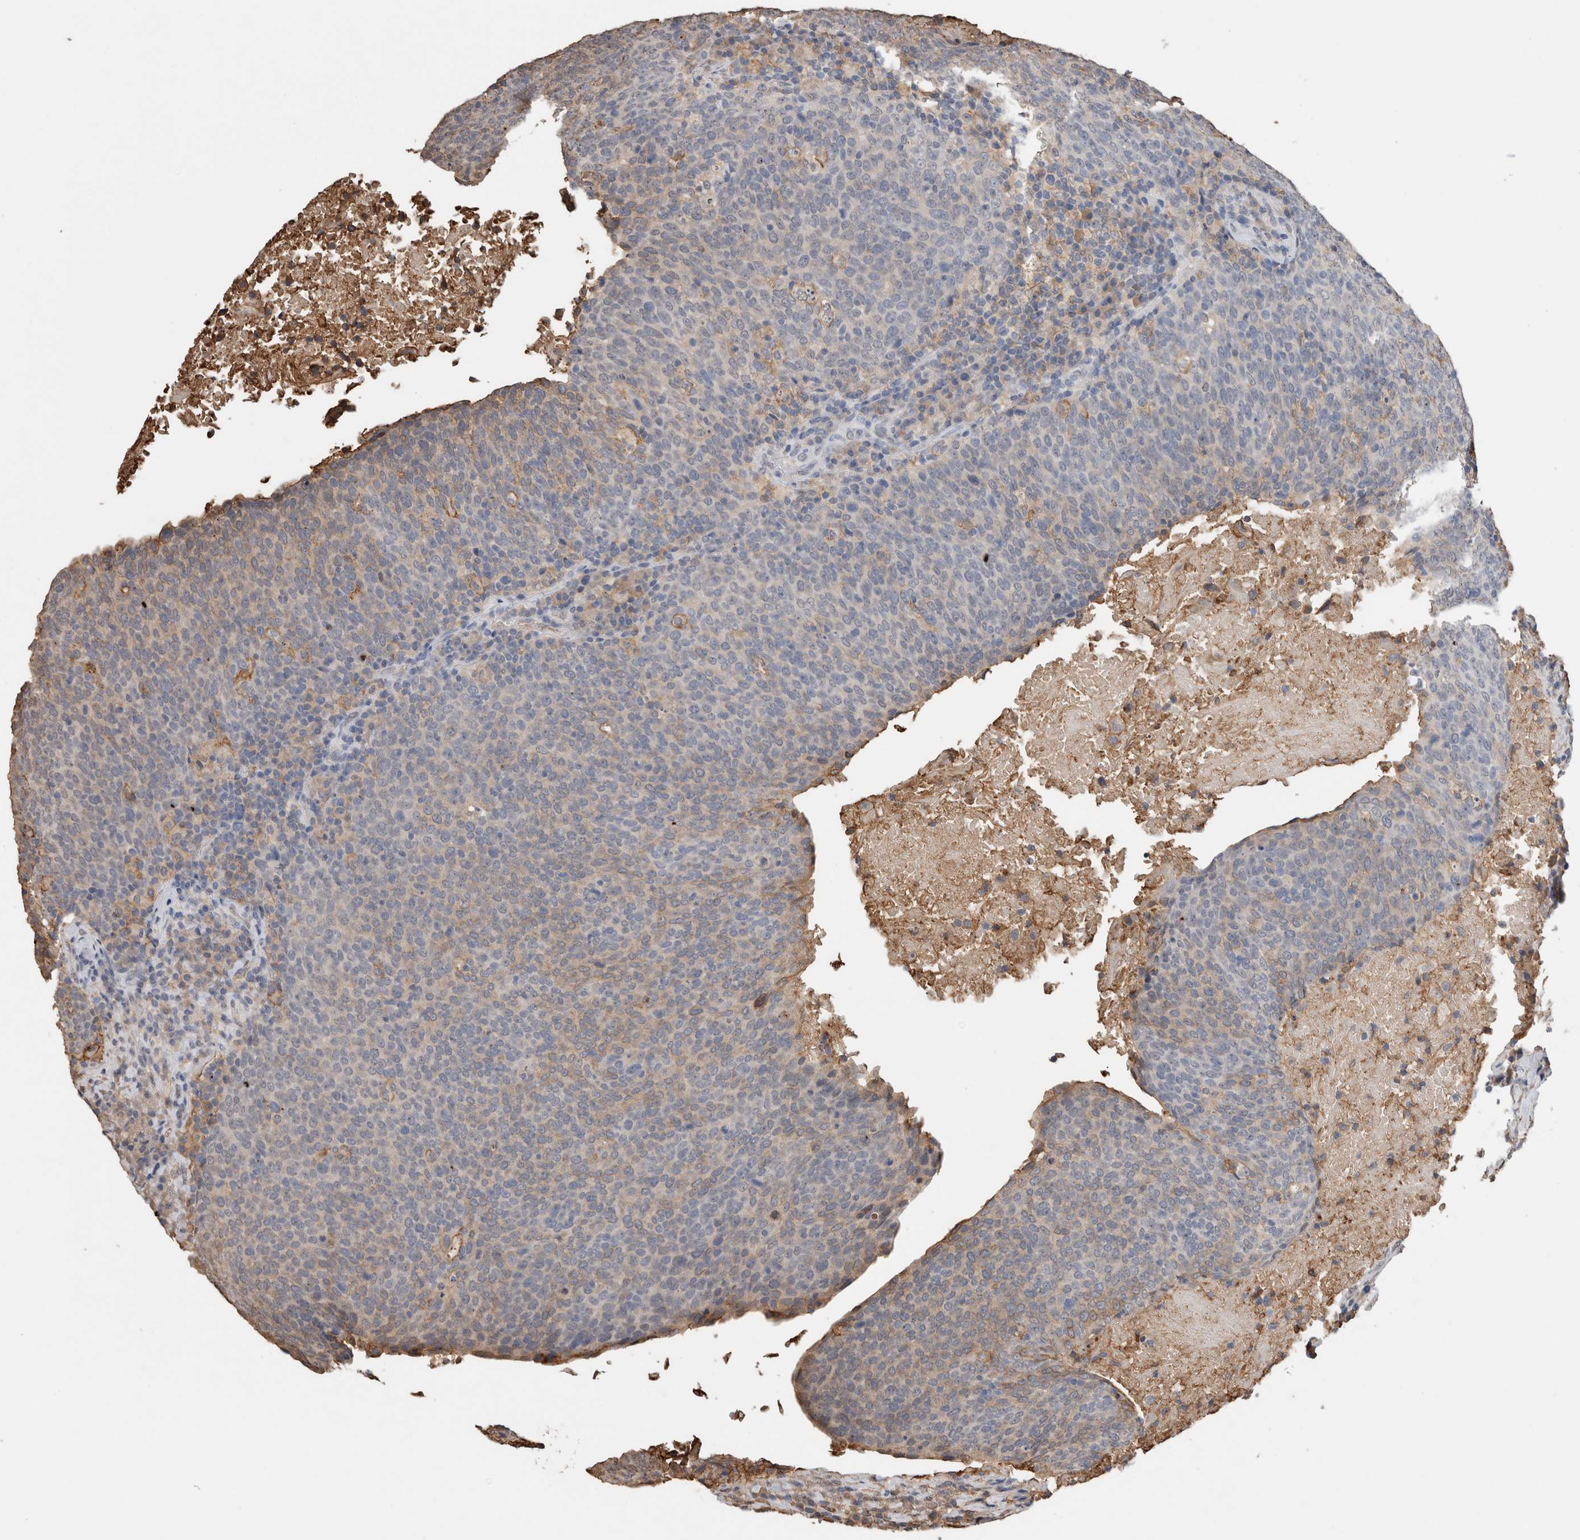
{"staining": {"intensity": "weak", "quantity": "<25%", "location": "cytoplasmic/membranous"}, "tissue": "head and neck cancer", "cell_type": "Tumor cells", "image_type": "cancer", "snomed": [{"axis": "morphology", "description": "Squamous cell carcinoma, NOS"}, {"axis": "morphology", "description": "Squamous cell carcinoma, metastatic, NOS"}, {"axis": "topography", "description": "Lymph node"}, {"axis": "topography", "description": "Head-Neck"}], "caption": "Head and neck squamous cell carcinoma stained for a protein using immunohistochemistry (IHC) shows no staining tumor cells.", "gene": "S100A10", "patient": {"sex": "male", "age": 62}}